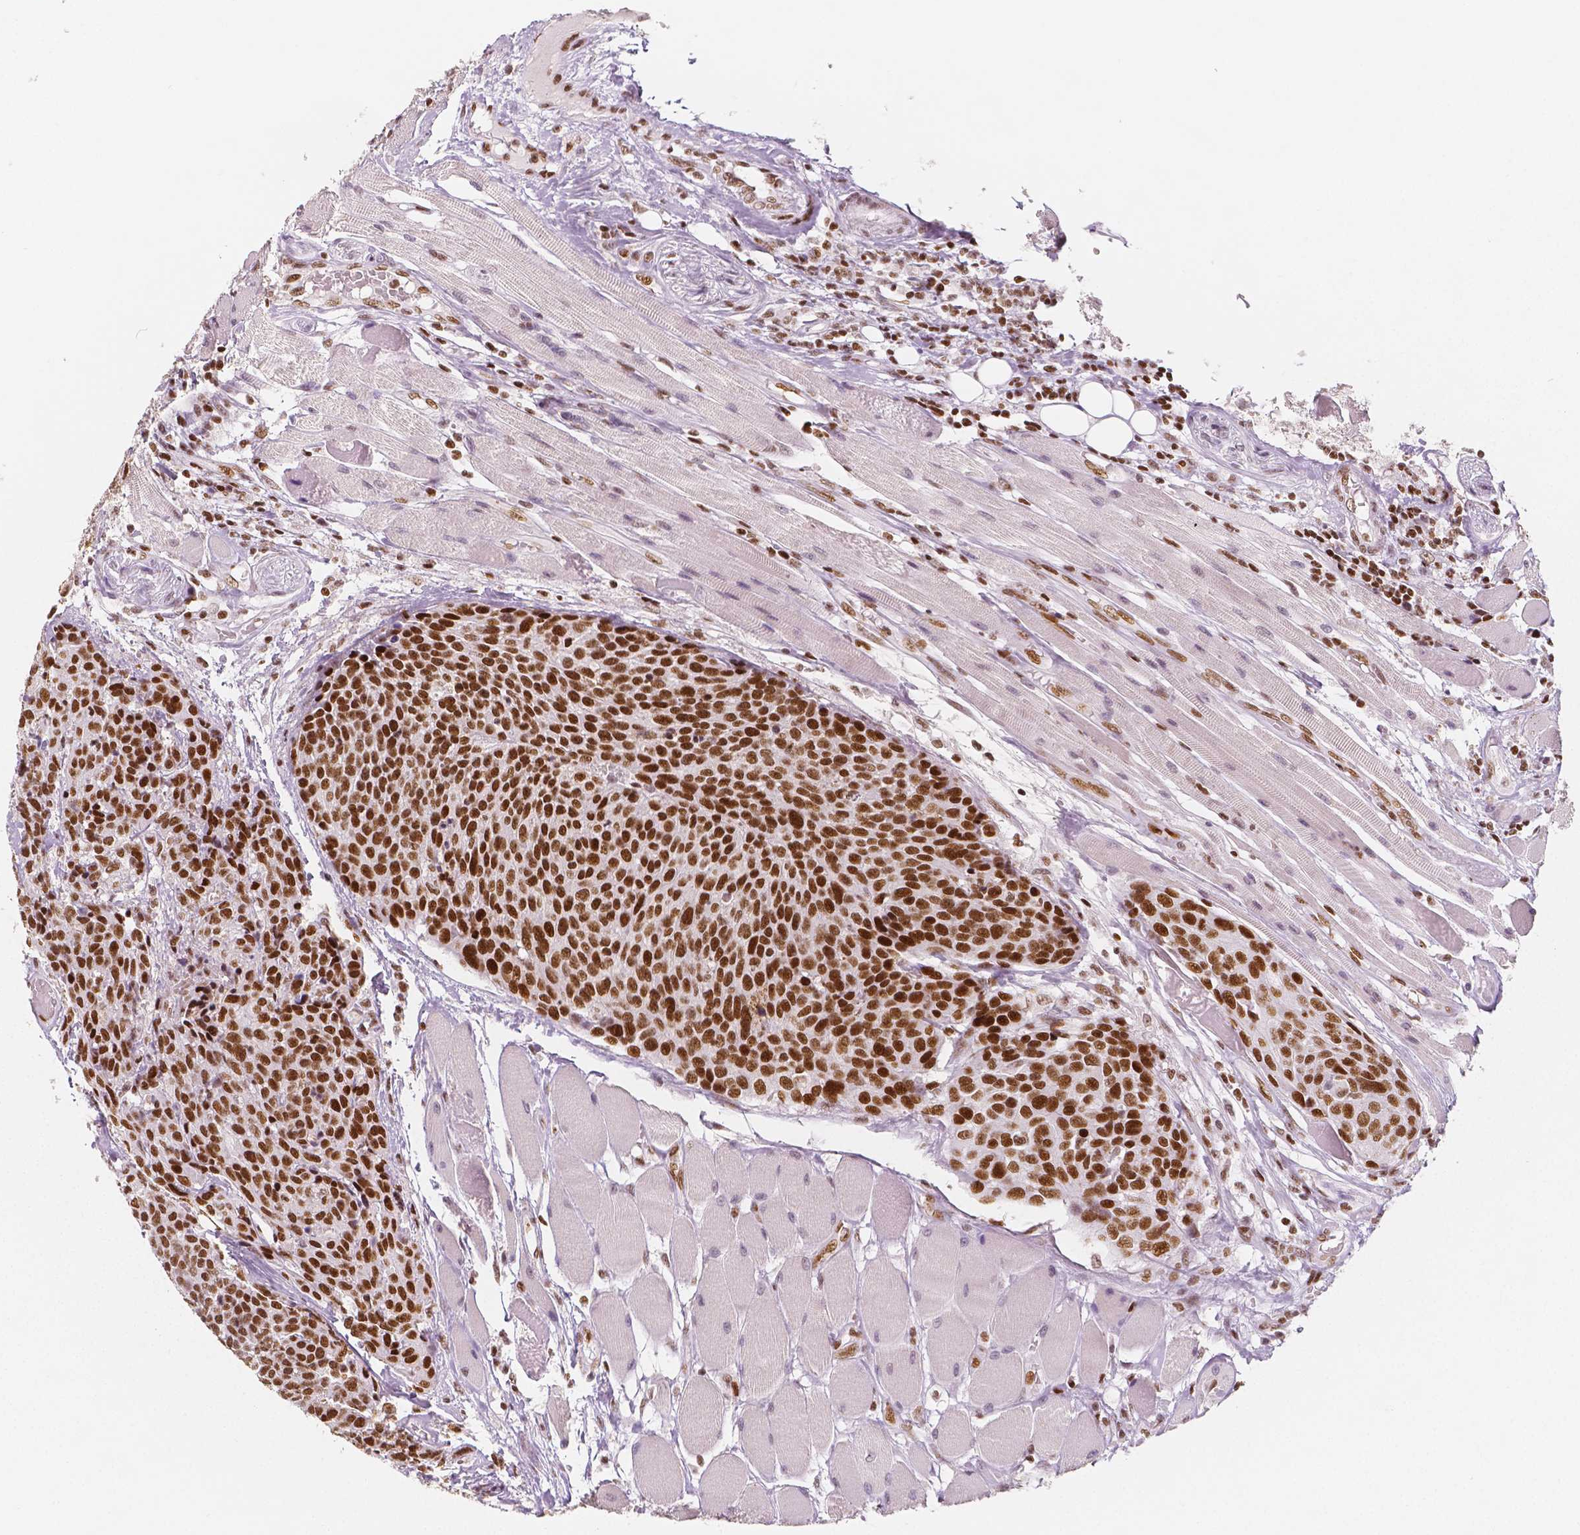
{"staining": {"intensity": "strong", "quantity": ">75%", "location": "nuclear"}, "tissue": "head and neck cancer", "cell_type": "Tumor cells", "image_type": "cancer", "snomed": [{"axis": "morphology", "description": "Squamous cell carcinoma, NOS"}, {"axis": "topography", "description": "Oral tissue"}, {"axis": "topography", "description": "Head-Neck"}], "caption": "There is high levels of strong nuclear staining in tumor cells of head and neck cancer (squamous cell carcinoma), as demonstrated by immunohistochemical staining (brown color).", "gene": "HDAC1", "patient": {"sex": "male", "age": 64}}